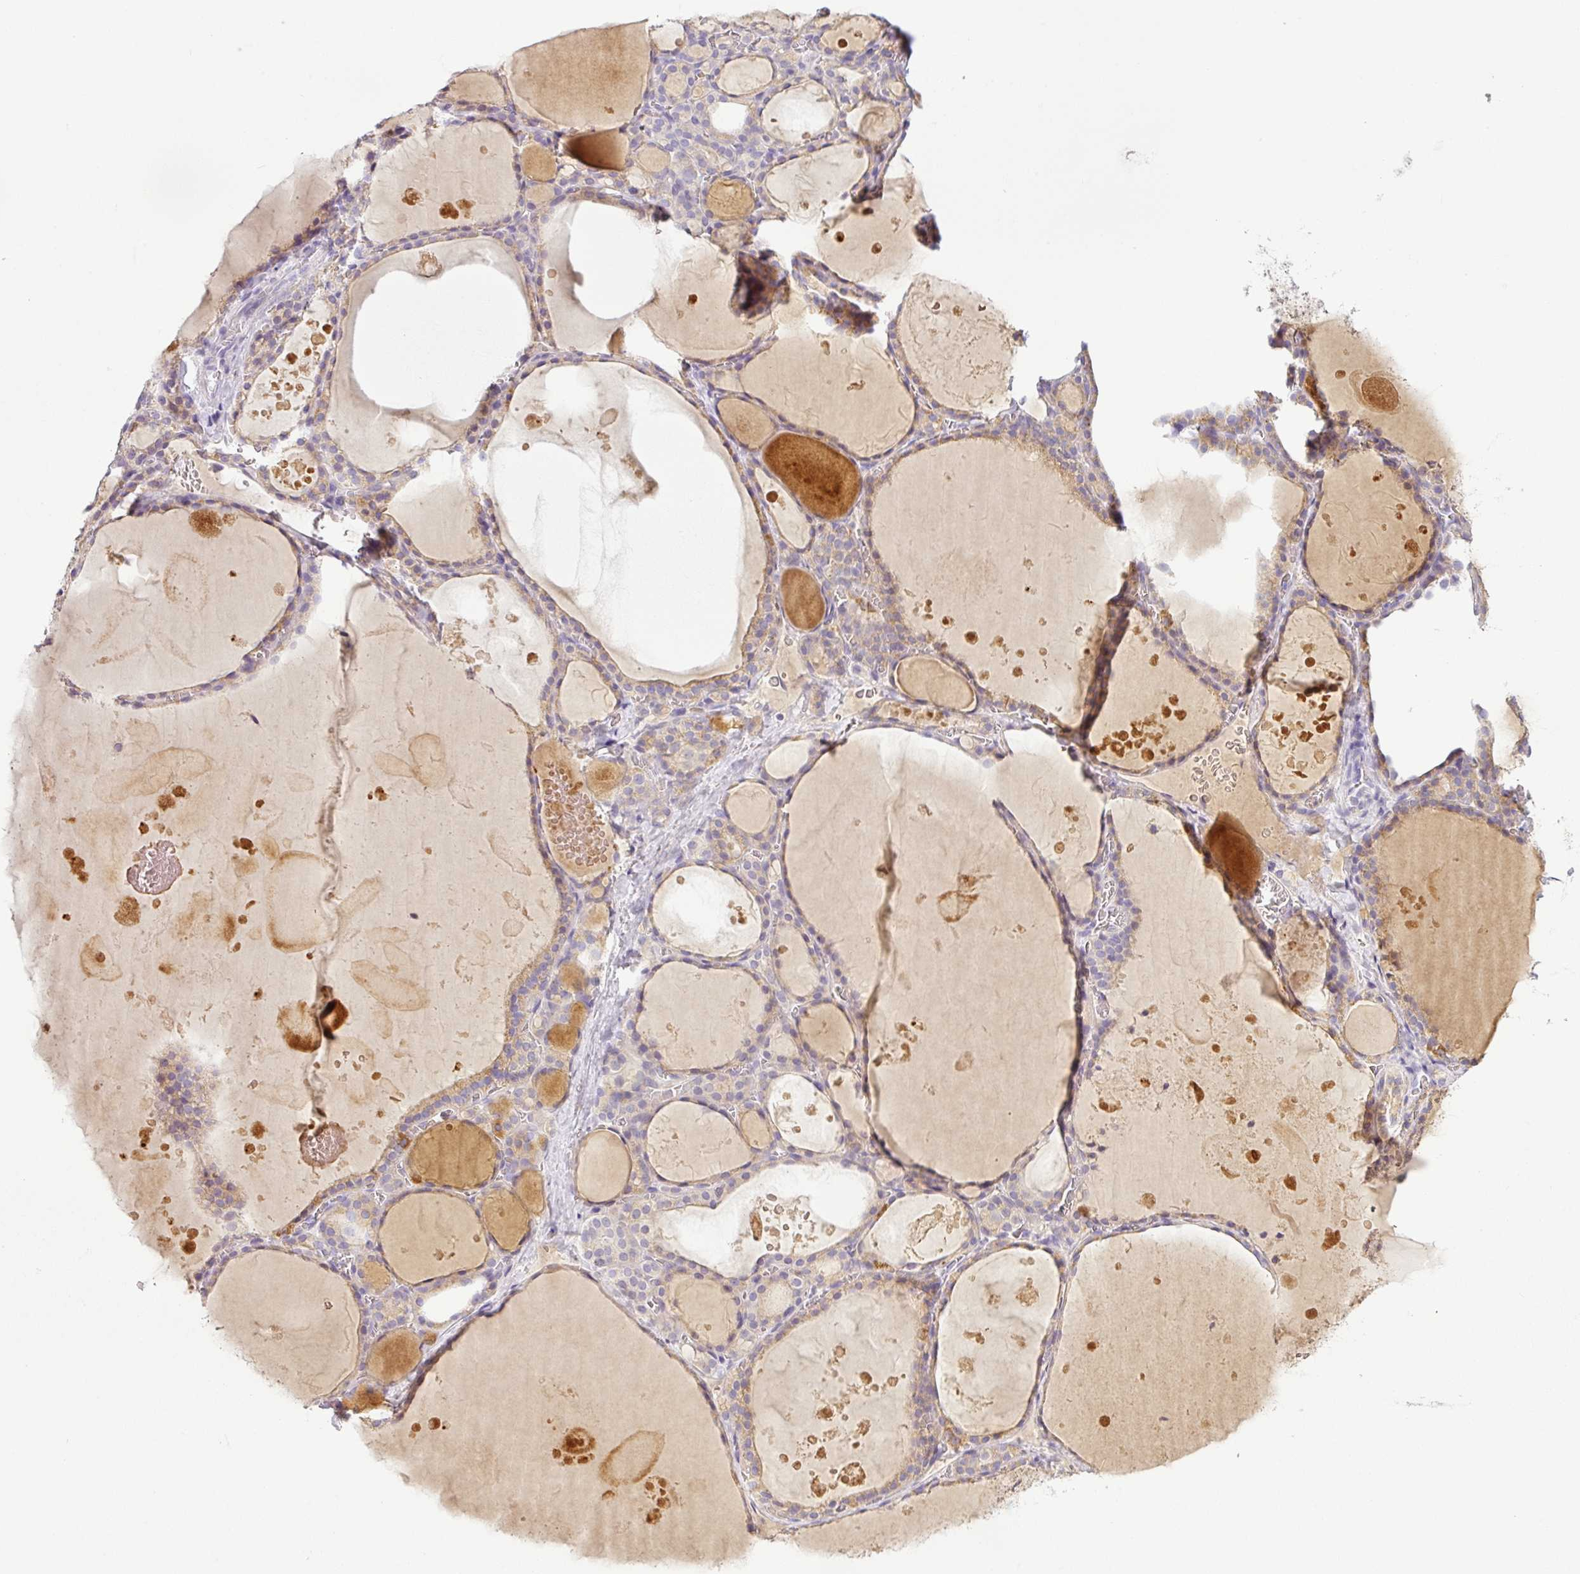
{"staining": {"intensity": "moderate", "quantity": "25%-75%", "location": "cytoplasmic/membranous"}, "tissue": "thyroid gland", "cell_type": "Glandular cells", "image_type": "normal", "snomed": [{"axis": "morphology", "description": "Normal tissue, NOS"}, {"axis": "topography", "description": "Thyroid gland"}], "caption": "About 25%-75% of glandular cells in normal human thyroid gland display moderate cytoplasmic/membranous protein staining as visualized by brown immunohistochemical staining.", "gene": "HMCN2", "patient": {"sex": "male", "age": 56}}